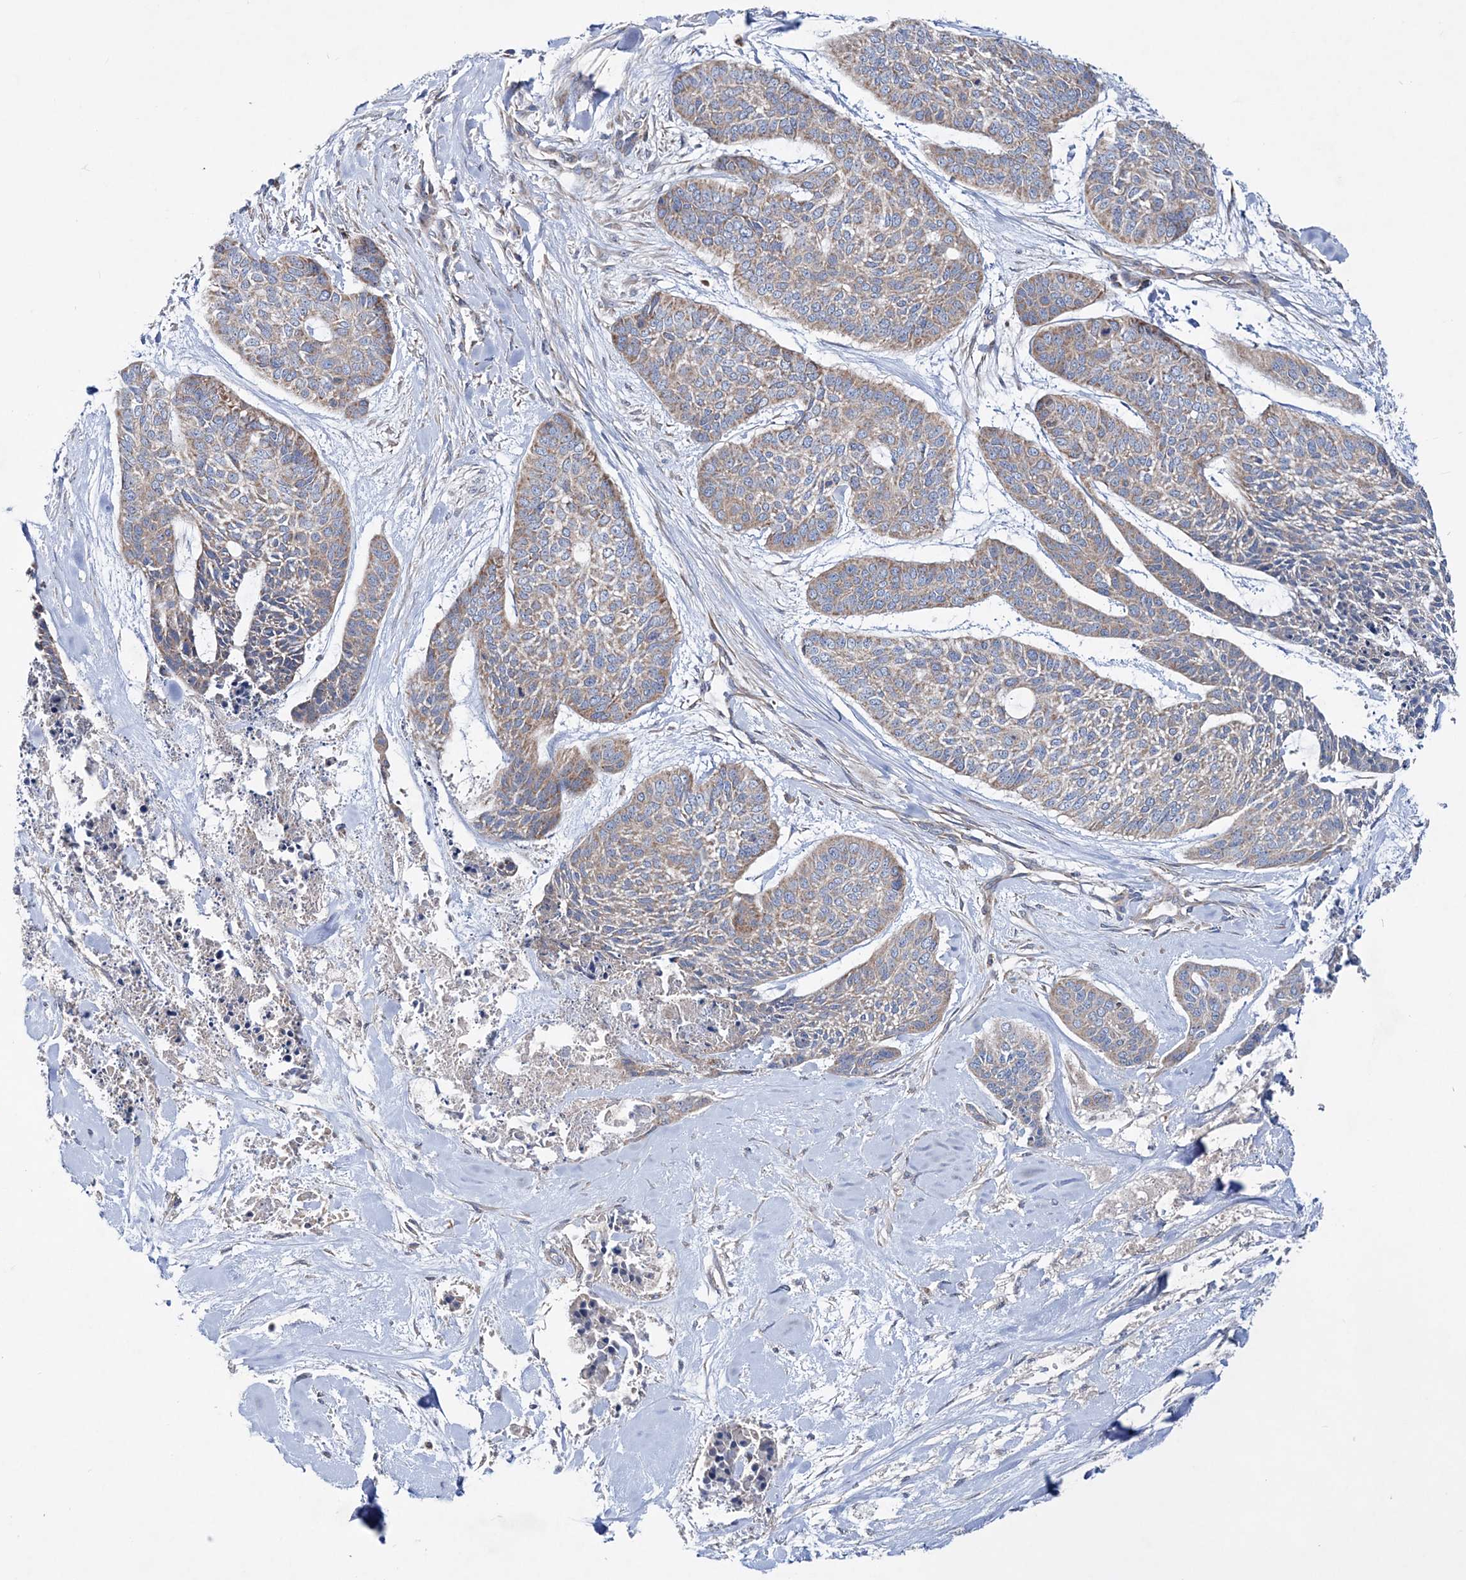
{"staining": {"intensity": "weak", "quantity": ">75%", "location": "cytoplasmic/membranous"}, "tissue": "skin cancer", "cell_type": "Tumor cells", "image_type": "cancer", "snomed": [{"axis": "morphology", "description": "Basal cell carcinoma"}, {"axis": "topography", "description": "Skin"}], "caption": "Immunohistochemical staining of skin cancer (basal cell carcinoma) demonstrates weak cytoplasmic/membranous protein expression in about >75% of tumor cells.", "gene": "NGLY1", "patient": {"sex": "female", "age": 64}}